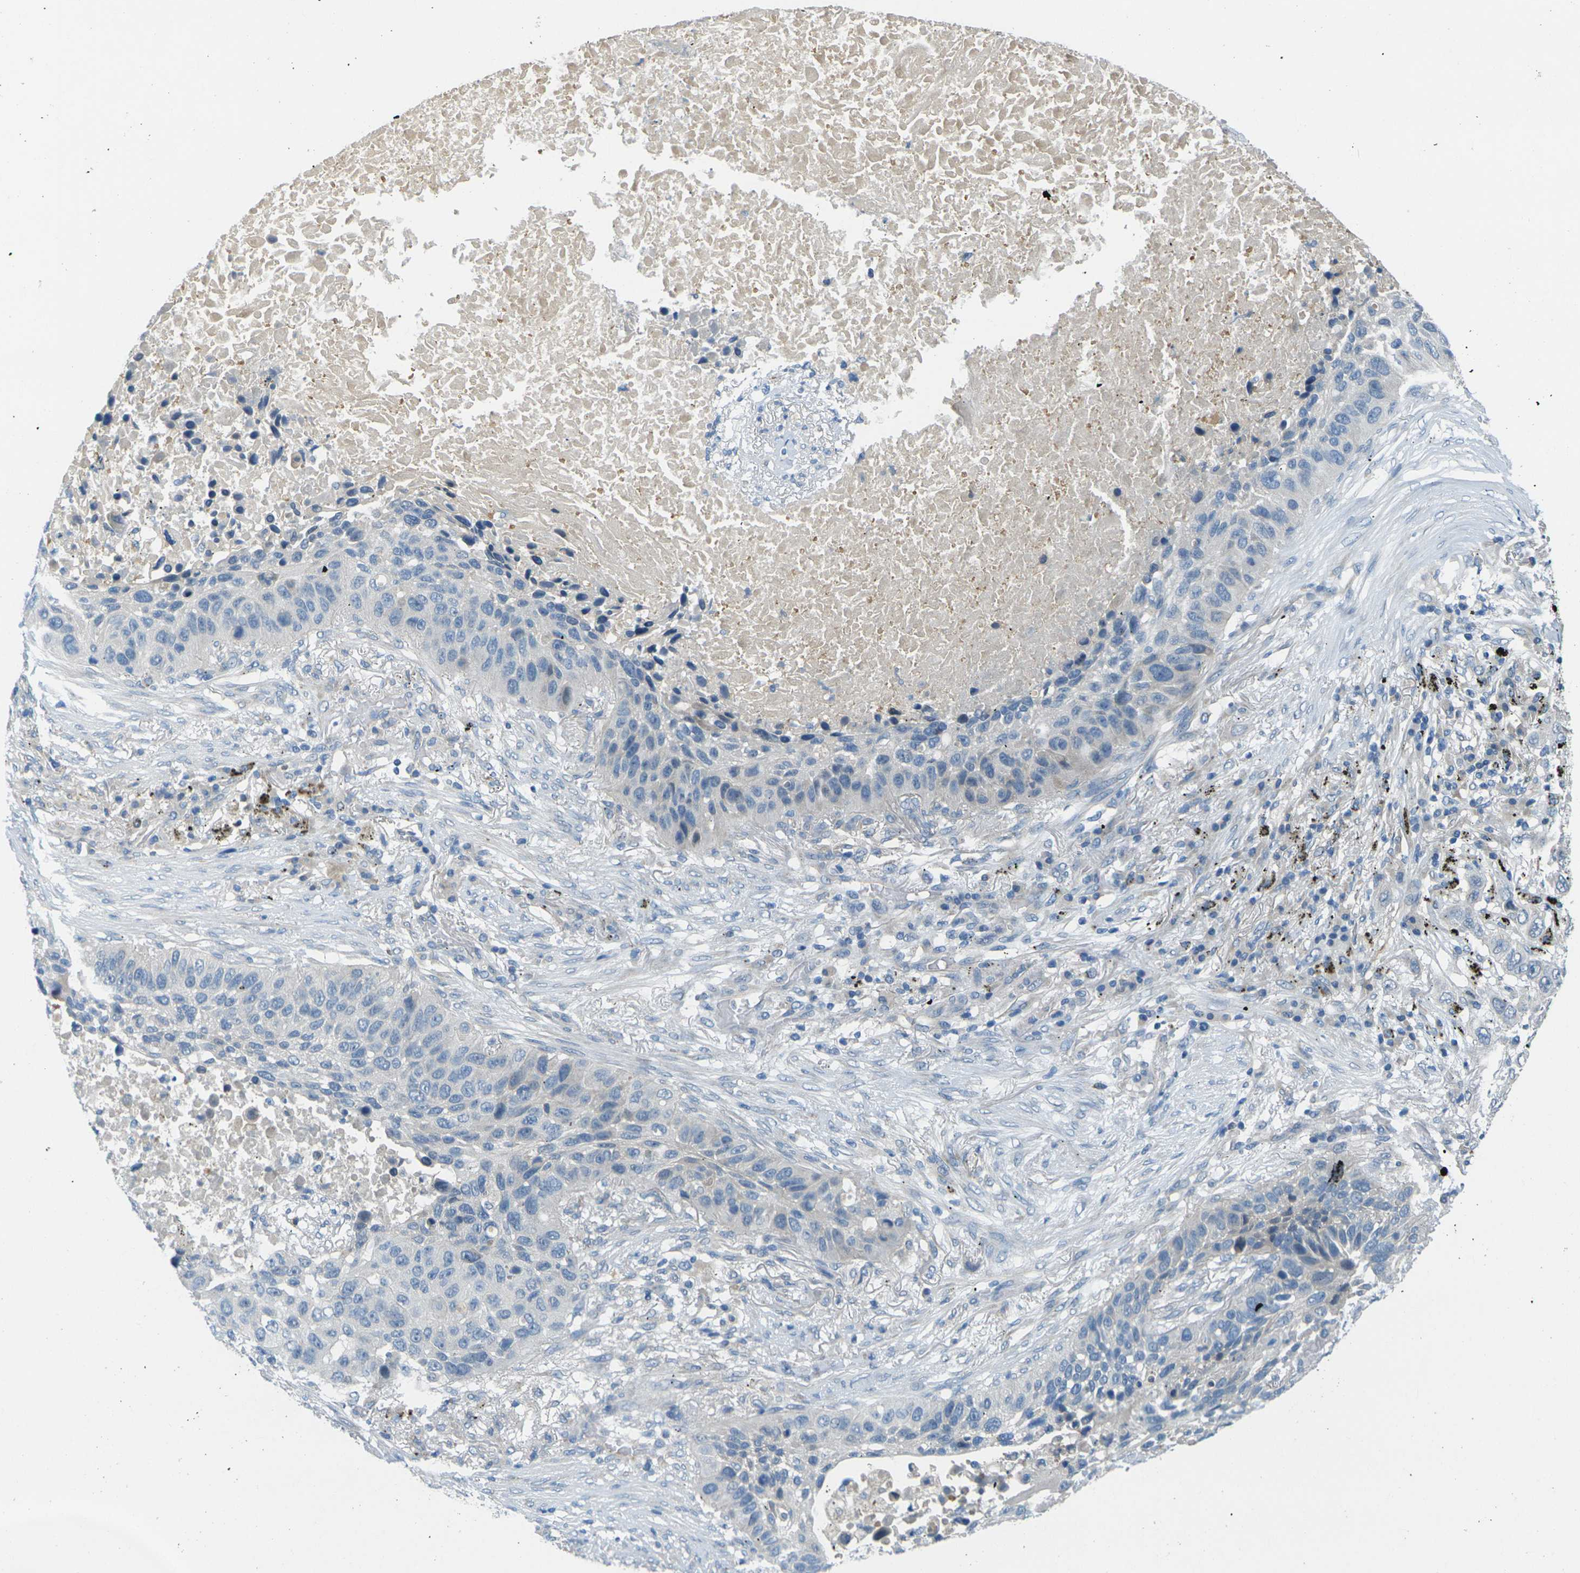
{"staining": {"intensity": "negative", "quantity": "none", "location": "none"}, "tissue": "lung cancer", "cell_type": "Tumor cells", "image_type": "cancer", "snomed": [{"axis": "morphology", "description": "Squamous cell carcinoma, NOS"}, {"axis": "topography", "description": "Lung"}], "caption": "Immunohistochemistry (IHC) histopathology image of squamous cell carcinoma (lung) stained for a protein (brown), which reveals no positivity in tumor cells.", "gene": "CYP2C8", "patient": {"sex": "male", "age": 57}}